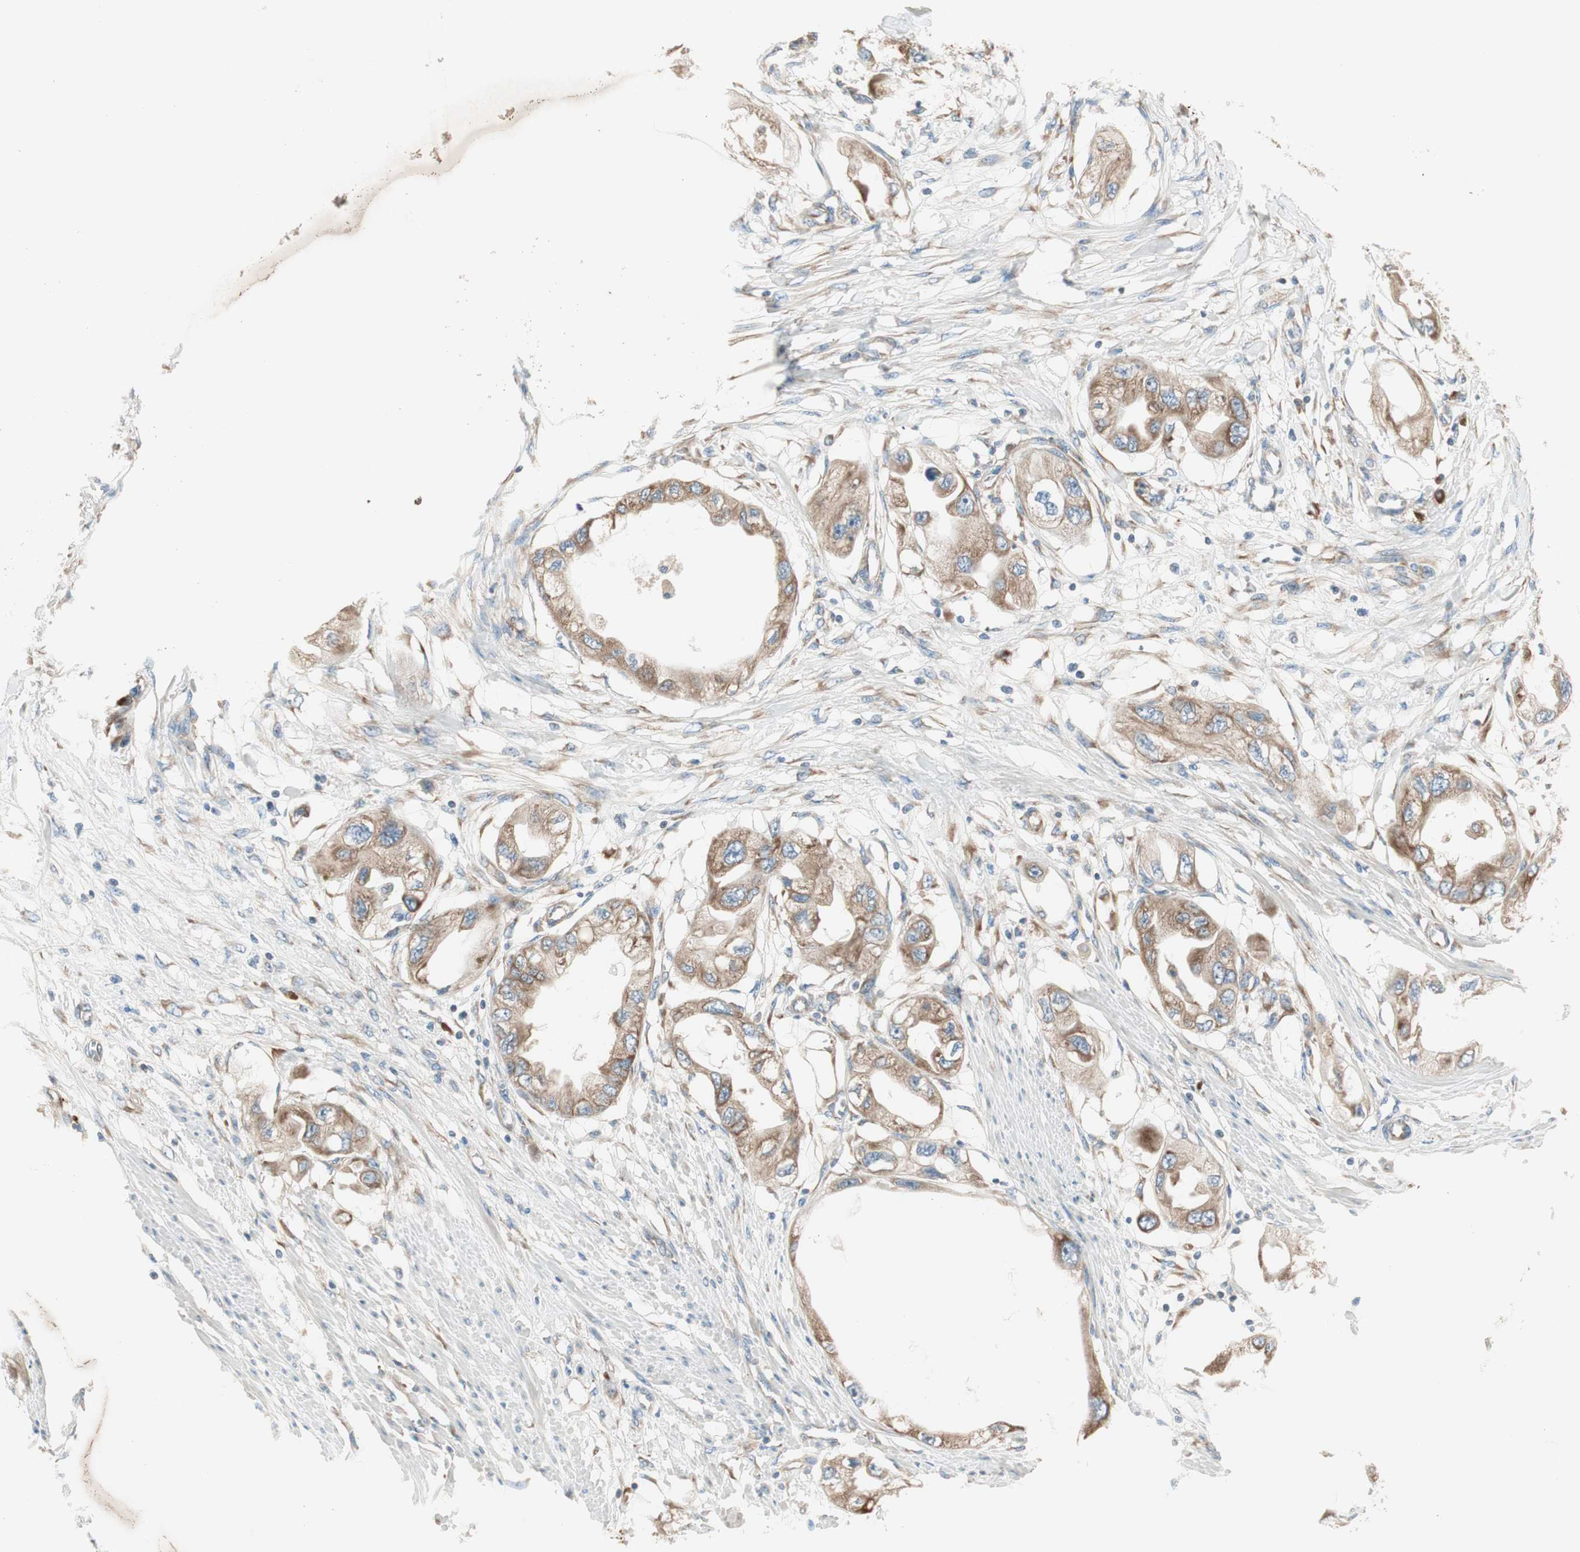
{"staining": {"intensity": "moderate", "quantity": ">75%", "location": "cytoplasmic/membranous"}, "tissue": "endometrial cancer", "cell_type": "Tumor cells", "image_type": "cancer", "snomed": [{"axis": "morphology", "description": "Adenocarcinoma, NOS"}, {"axis": "topography", "description": "Endometrium"}], "caption": "Immunohistochemistry (DAB (3,3'-diaminobenzidine)) staining of endometrial cancer (adenocarcinoma) reveals moderate cytoplasmic/membranous protein positivity in about >75% of tumor cells. The protein is stained brown, and the nuclei are stained in blue (DAB IHC with brightfield microscopy, high magnification).", "gene": "RPL23", "patient": {"sex": "female", "age": 67}}